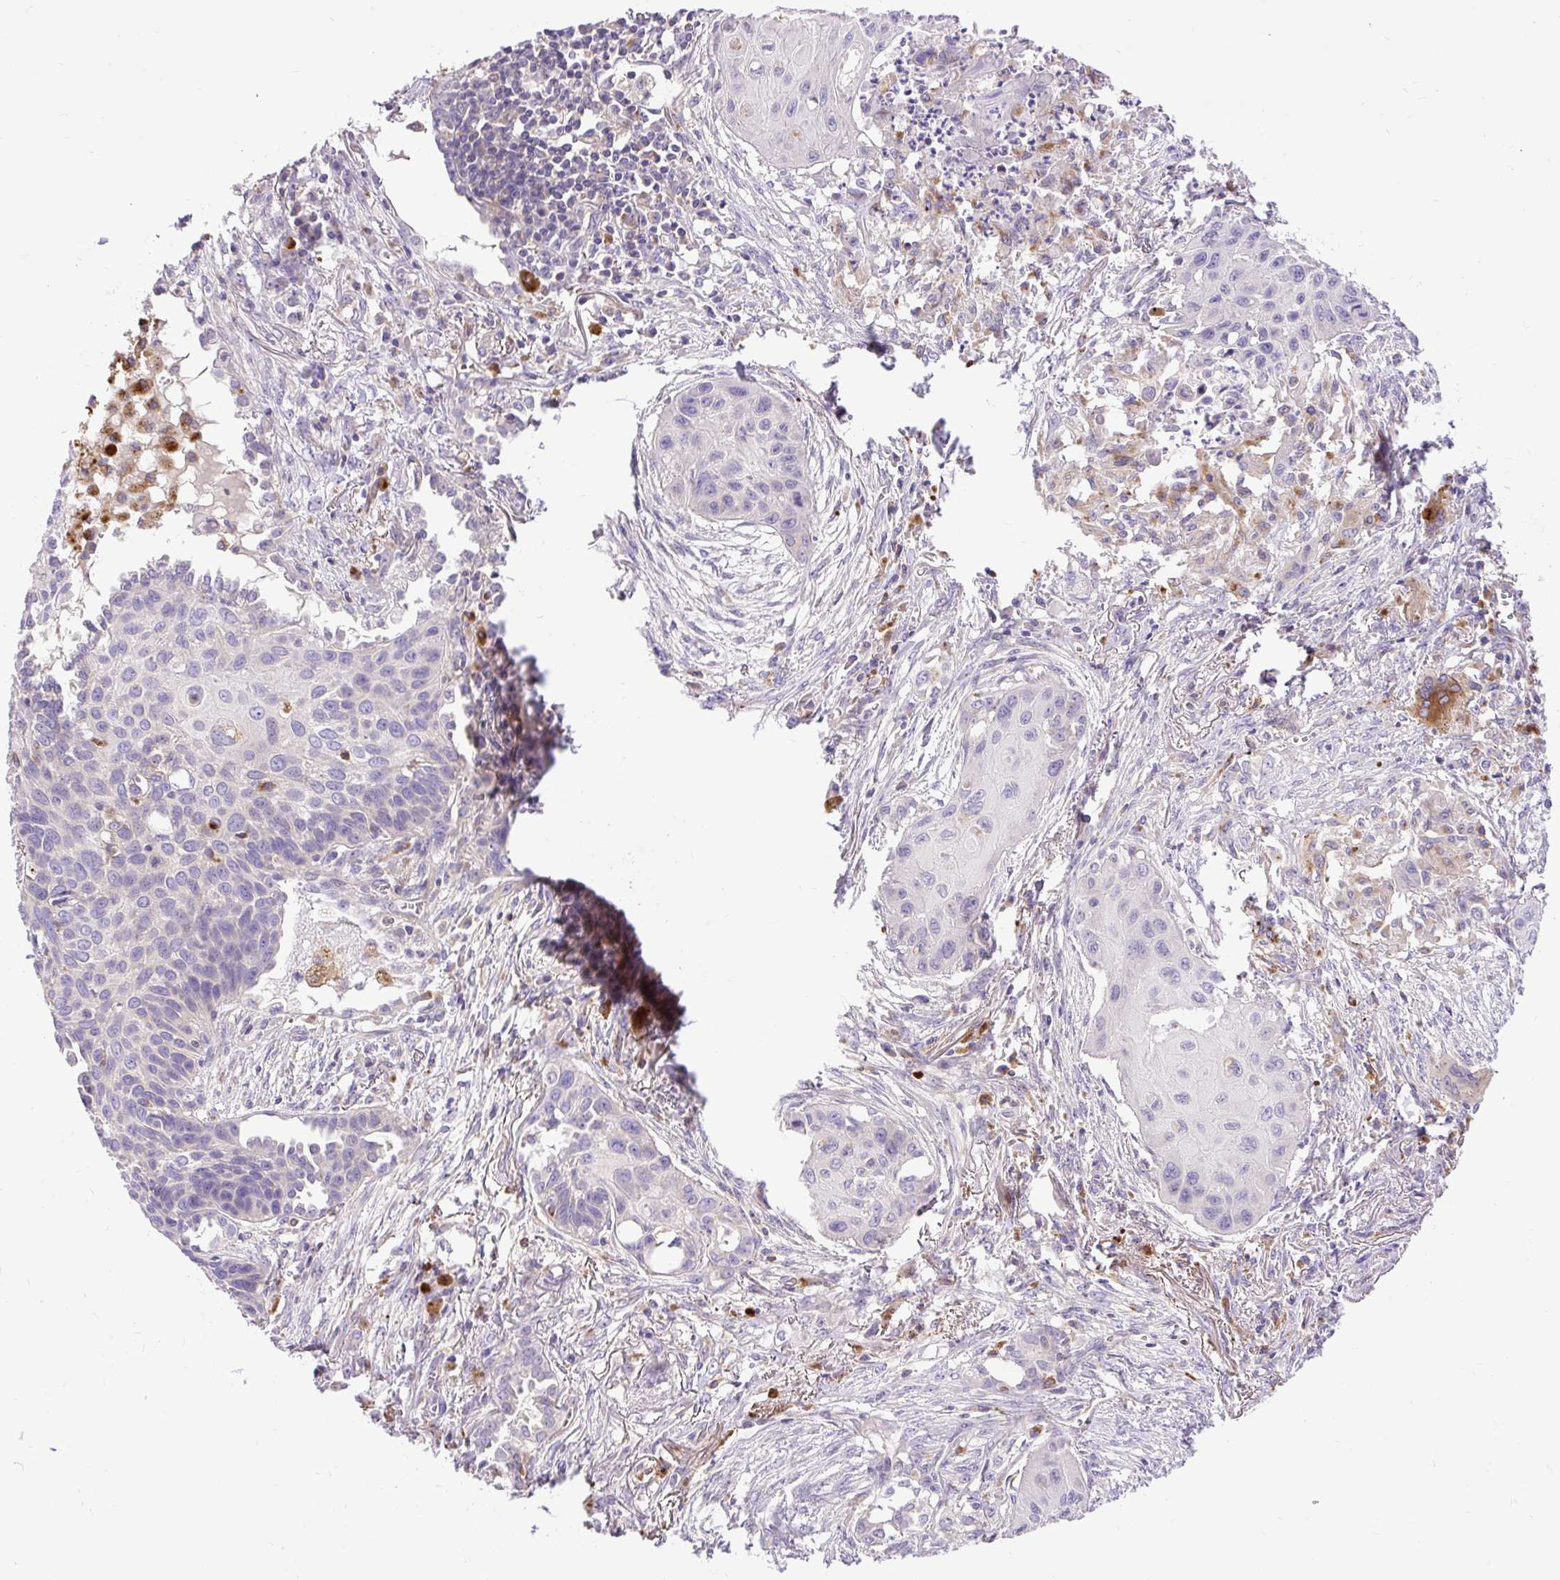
{"staining": {"intensity": "negative", "quantity": "none", "location": "none"}, "tissue": "lung cancer", "cell_type": "Tumor cells", "image_type": "cancer", "snomed": [{"axis": "morphology", "description": "Squamous cell carcinoma, NOS"}, {"axis": "topography", "description": "Lung"}], "caption": "This is an immunohistochemistry photomicrograph of squamous cell carcinoma (lung). There is no positivity in tumor cells.", "gene": "HEXB", "patient": {"sex": "male", "age": 71}}